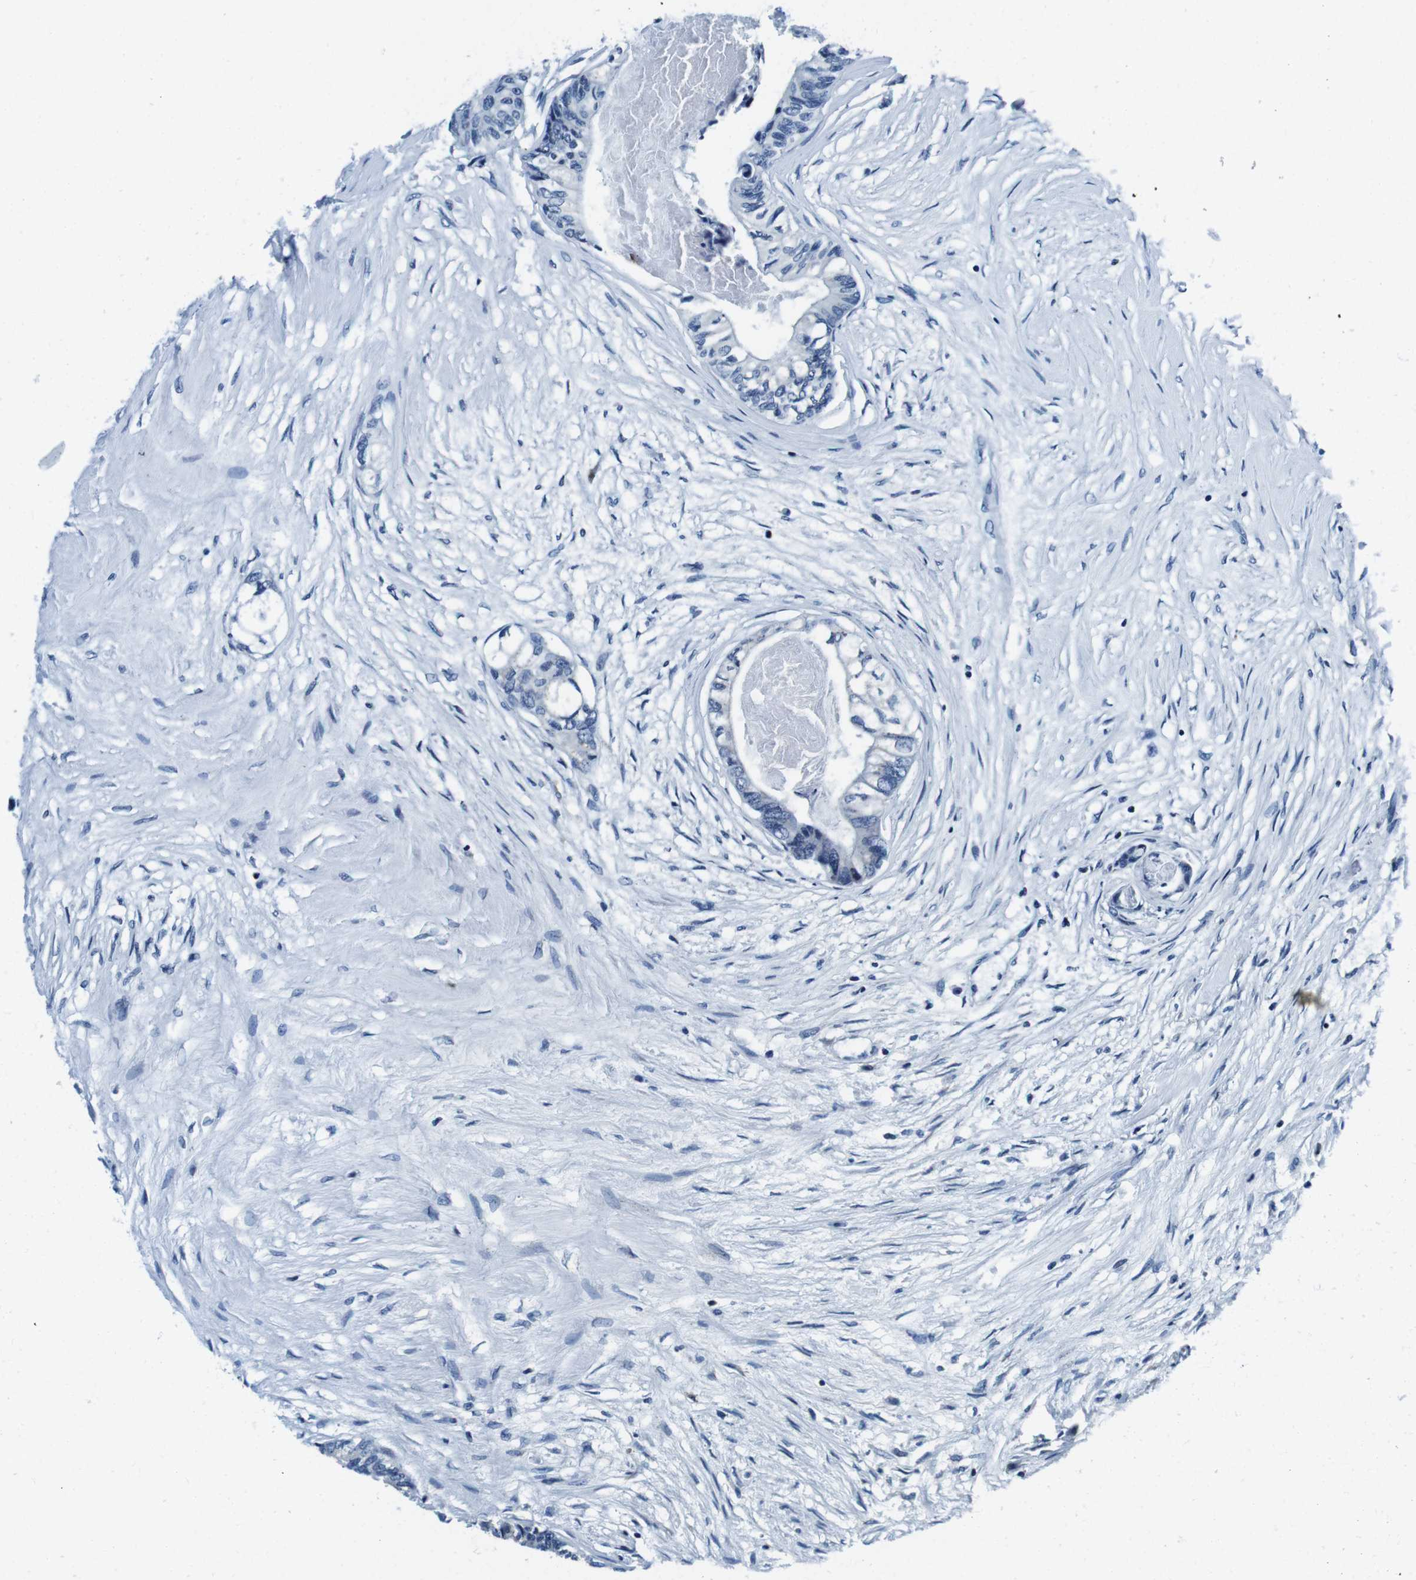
{"staining": {"intensity": "negative", "quantity": "none", "location": "none"}, "tissue": "colorectal cancer", "cell_type": "Tumor cells", "image_type": "cancer", "snomed": [{"axis": "morphology", "description": "Adenocarcinoma, NOS"}, {"axis": "topography", "description": "Rectum"}], "caption": "Histopathology image shows no protein expression in tumor cells of colorectal cancer (adenocarcinoma) tissue.", "gene": "FAR2", "patient": {"sex": "male", "age": 63}}